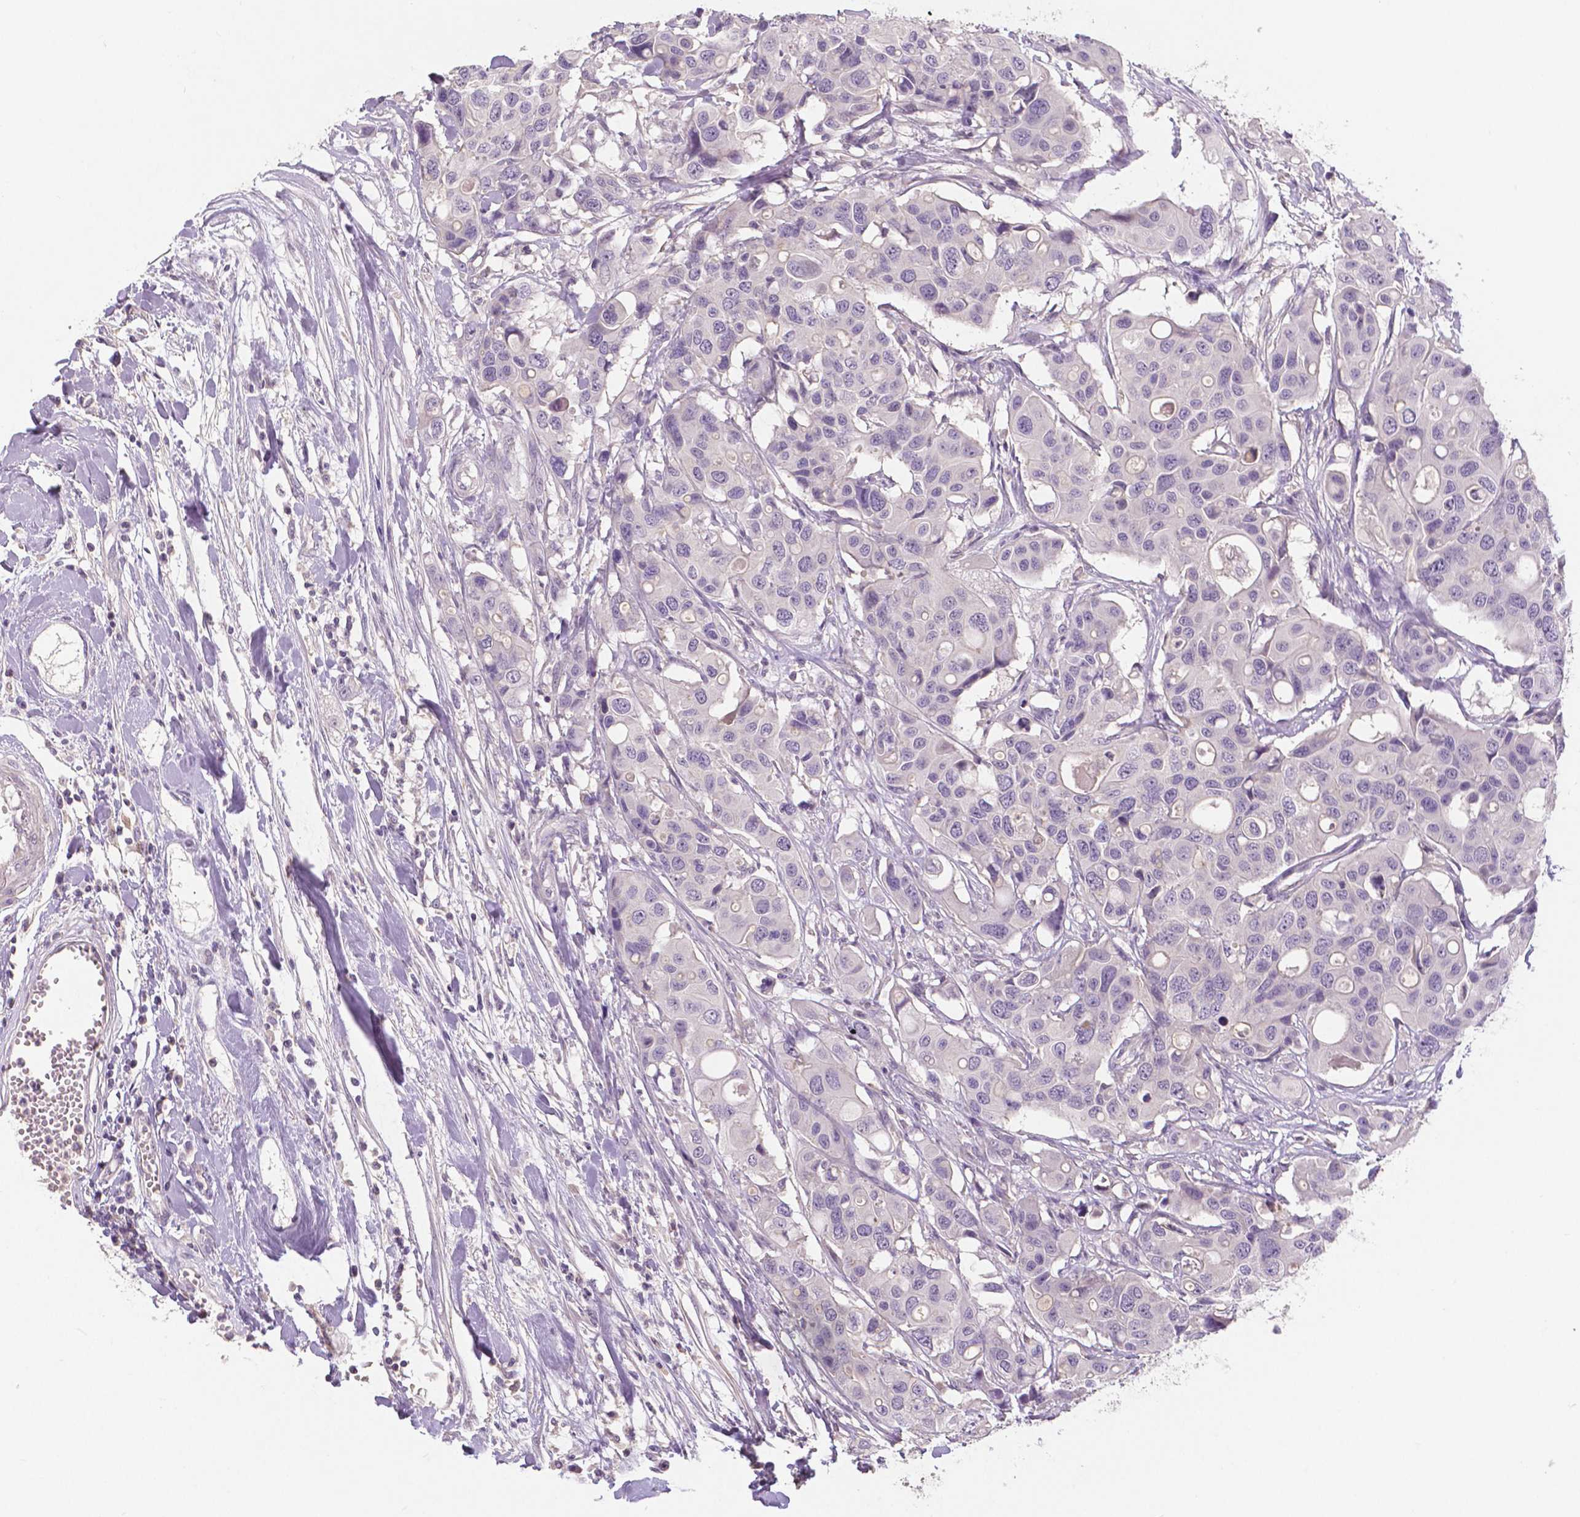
{"staining": {"intensity": "negative", "quantity": "none", "location": "none"}, "tissue": "colorectal cancer", "cell_type": "Tumor cells", "image_type": "cancer", "snomed": [{"axis": "morphology", "description": "Adenocarcinoma, NOS"}, {"axis": "topography", "description": "Colon"}], "caption": "Micrograph shows no protein staining in tumor cells of colorectal adenocarcinoma tissue.", "gene": "CRMP1", "patient": {"sex": "male", "age": 77}}